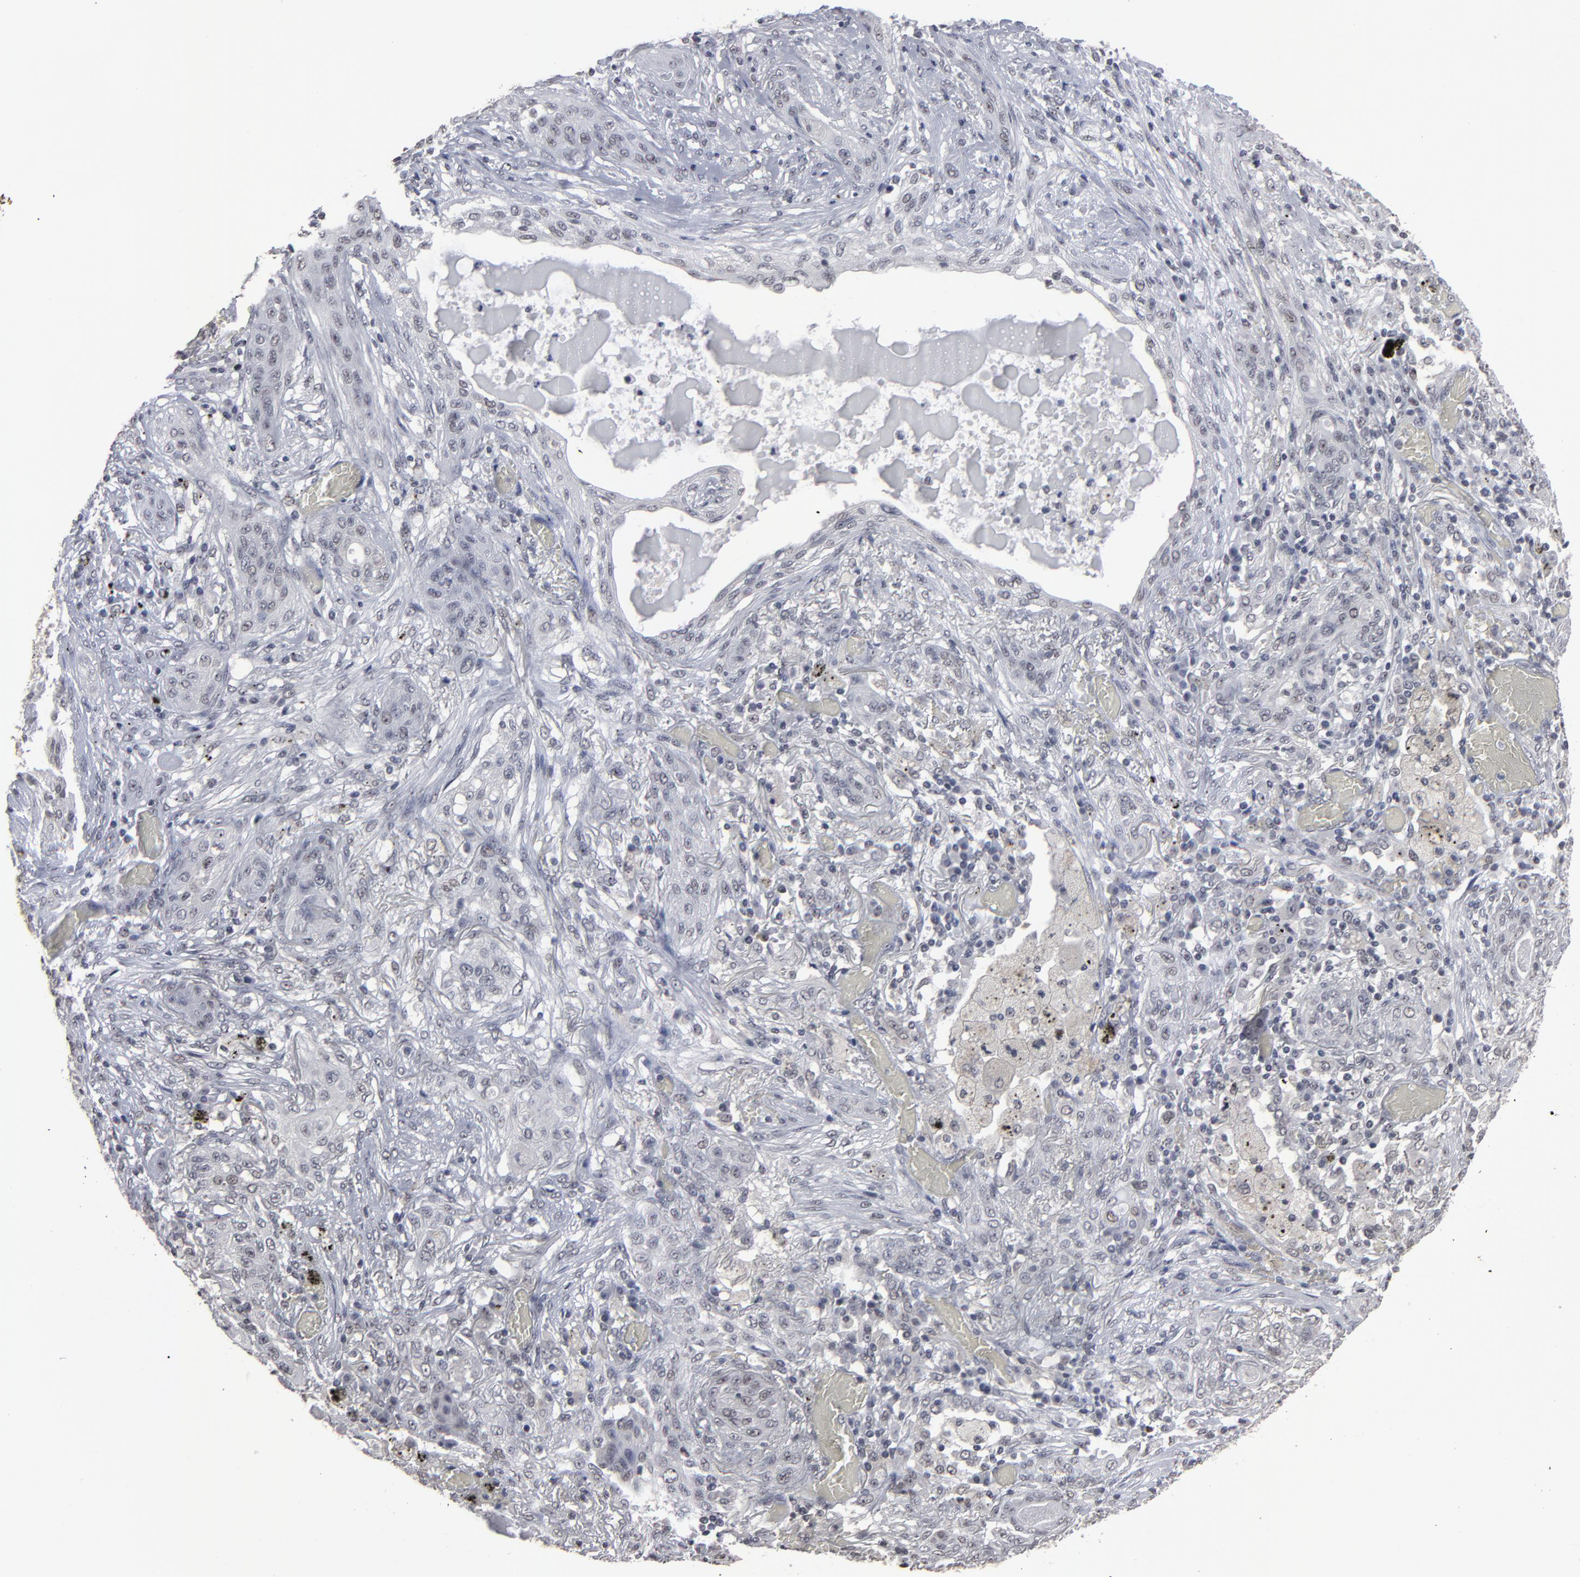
{"staining": {"intensity": "negative", "quantity": "none", "location": "none"}, "tissue": "lung cancer", "cell_type": "Tumor cells", "image_type": "cancer", "snomed": [{"axis": "morphology", "description": "Squamous cell carcinoma, NOS"}, {"axis": "topography", "description": "Lung"}], "caption": "Immunohistochemistry (IHC) image of neoplastic tissue: human lung cancer stained with DAB exhibits no significant protein positivity in tumor cells.", "gene": "SSRP1", "patient": {"sex": "female", "age": 47}}